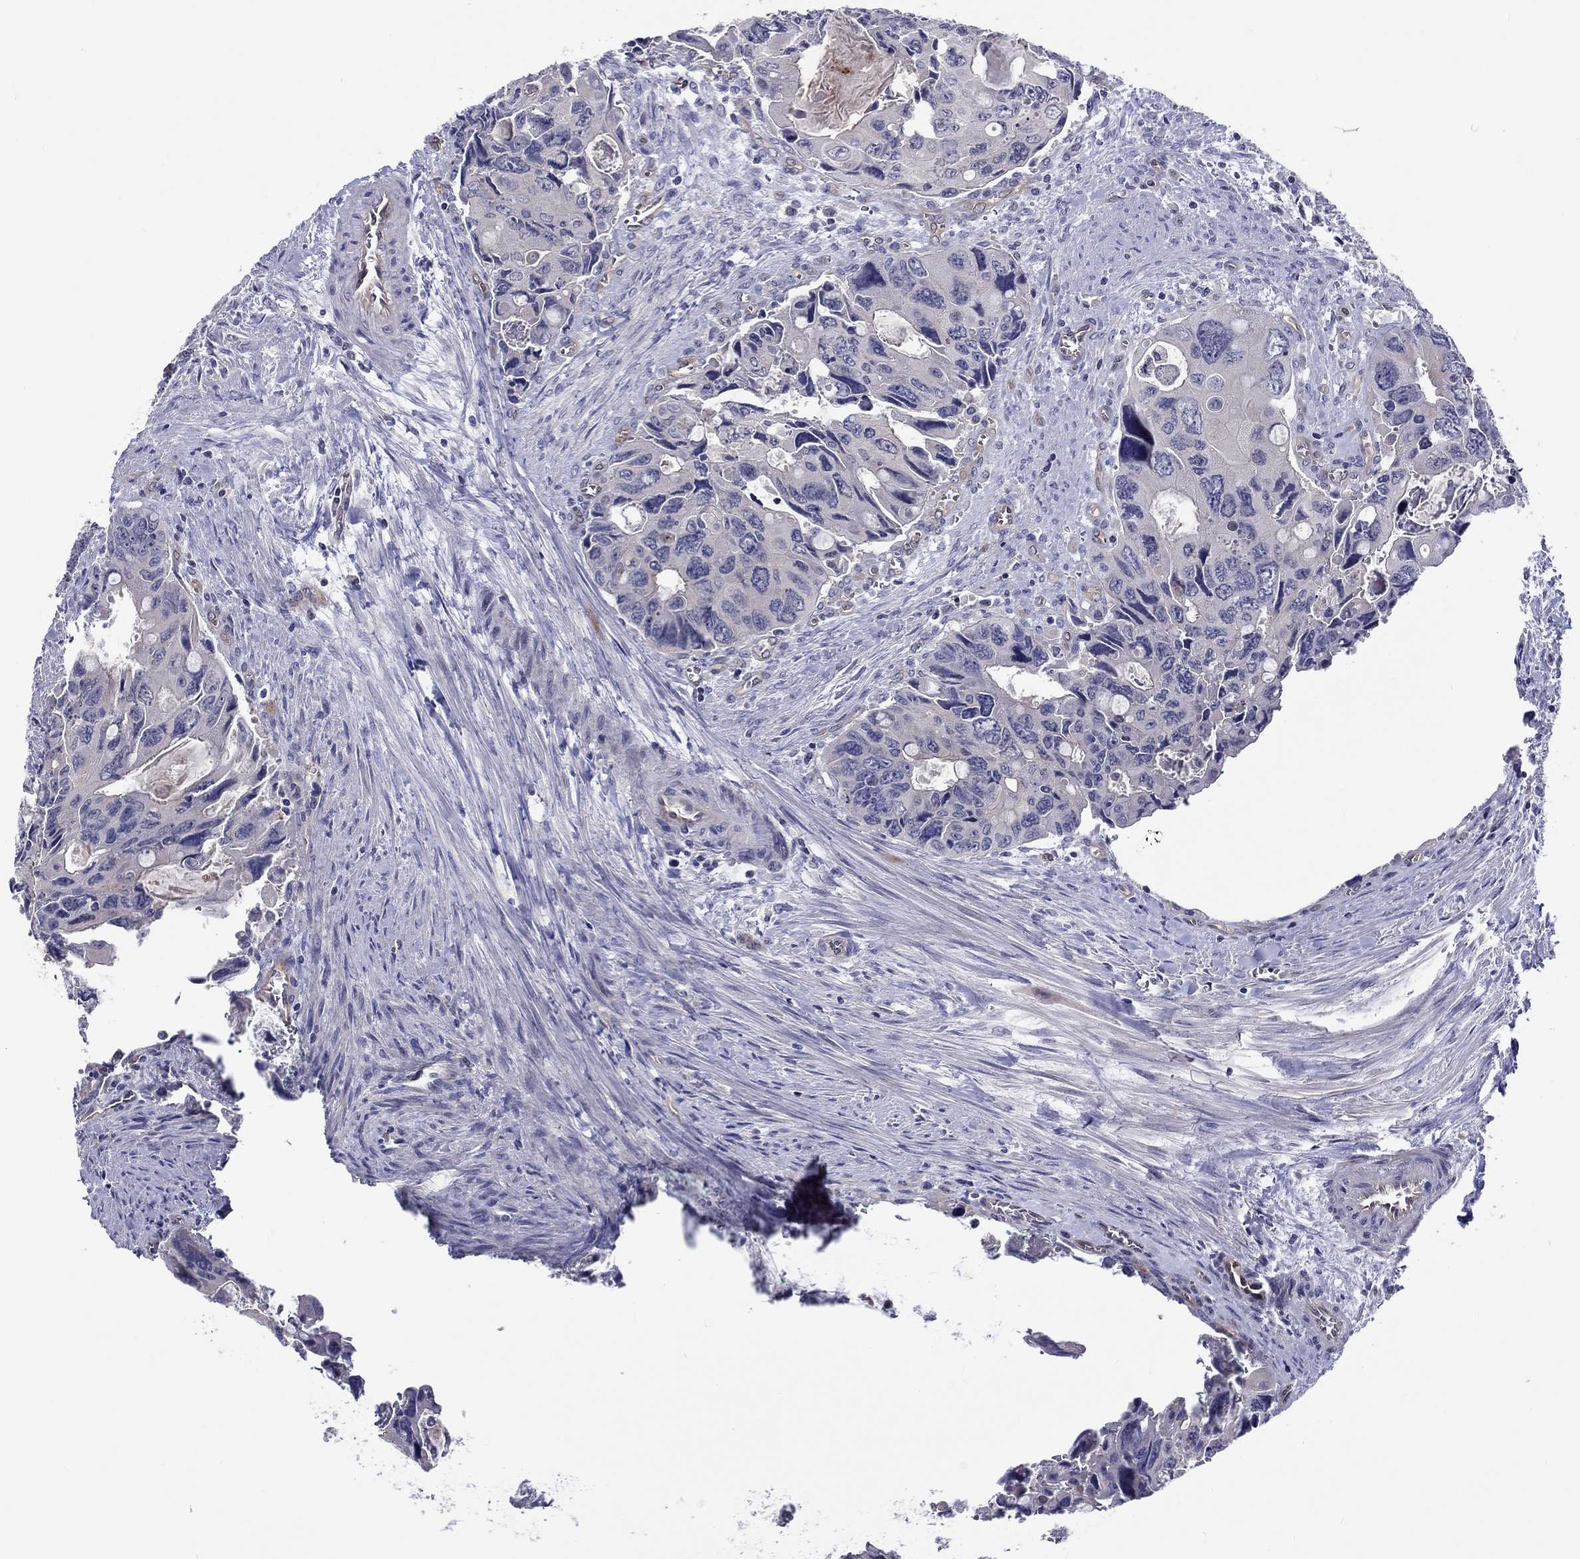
{"staining": {"intensity": "negative", "quantity": "none", "location": "none"}, "tissue": "colorectal cancer", "cell_type": "Tumor cells", "image_type": "cancer", "snomed": [{"axis": "morphology", "description": "Adenocarcinoma, NOS"}, {"axis": "topography", "description": "Rectum"}], "caption": "This is a micrograph of immunohistochemistry (IHC) staining of adenocarcinoma (colorectal), which shows no staining in tumor cells.", "gene": "ABCG4", "patient": {"sex": "male", "age": 62}}